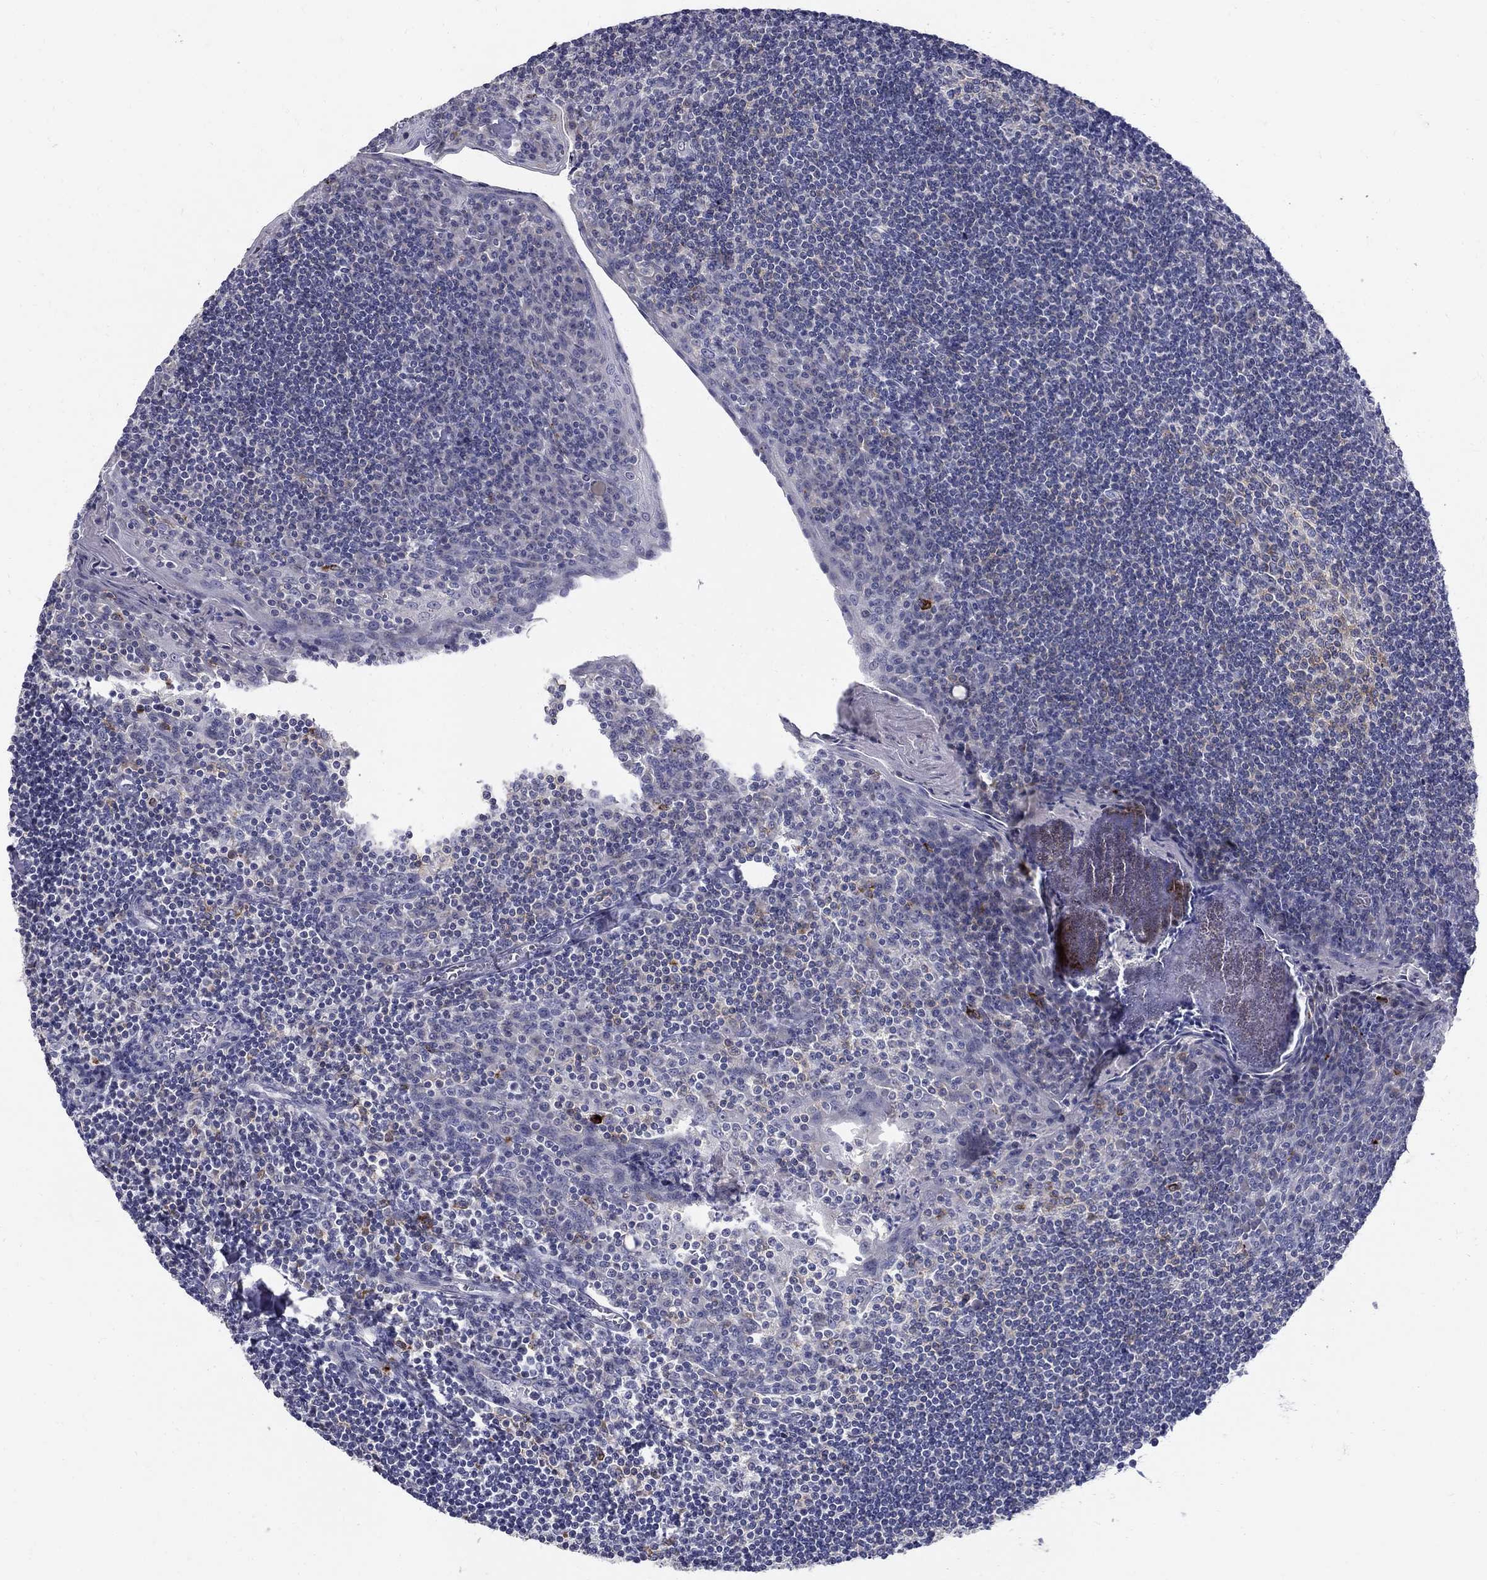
{"staining": {"intensity": "negative", "quantity": "none", "location": "none"}, "tissue": "tonsil", "cell_type": "Germinal center cells", "image_type": "normal", "snomed": [{"axis": "morphology", "description": "Normal tissue, NOS"}, {"axis": "topography", "description": "Tonsil"}], "caption": "An IHC photomicrograph of benign tonsil is shown. There is no staining in germinal center cells of tonsil. (DAB IHC with hematoxylin counter stain).", "gene": "TP53TG5", "patient": {"sex": "female", "age": 12}}